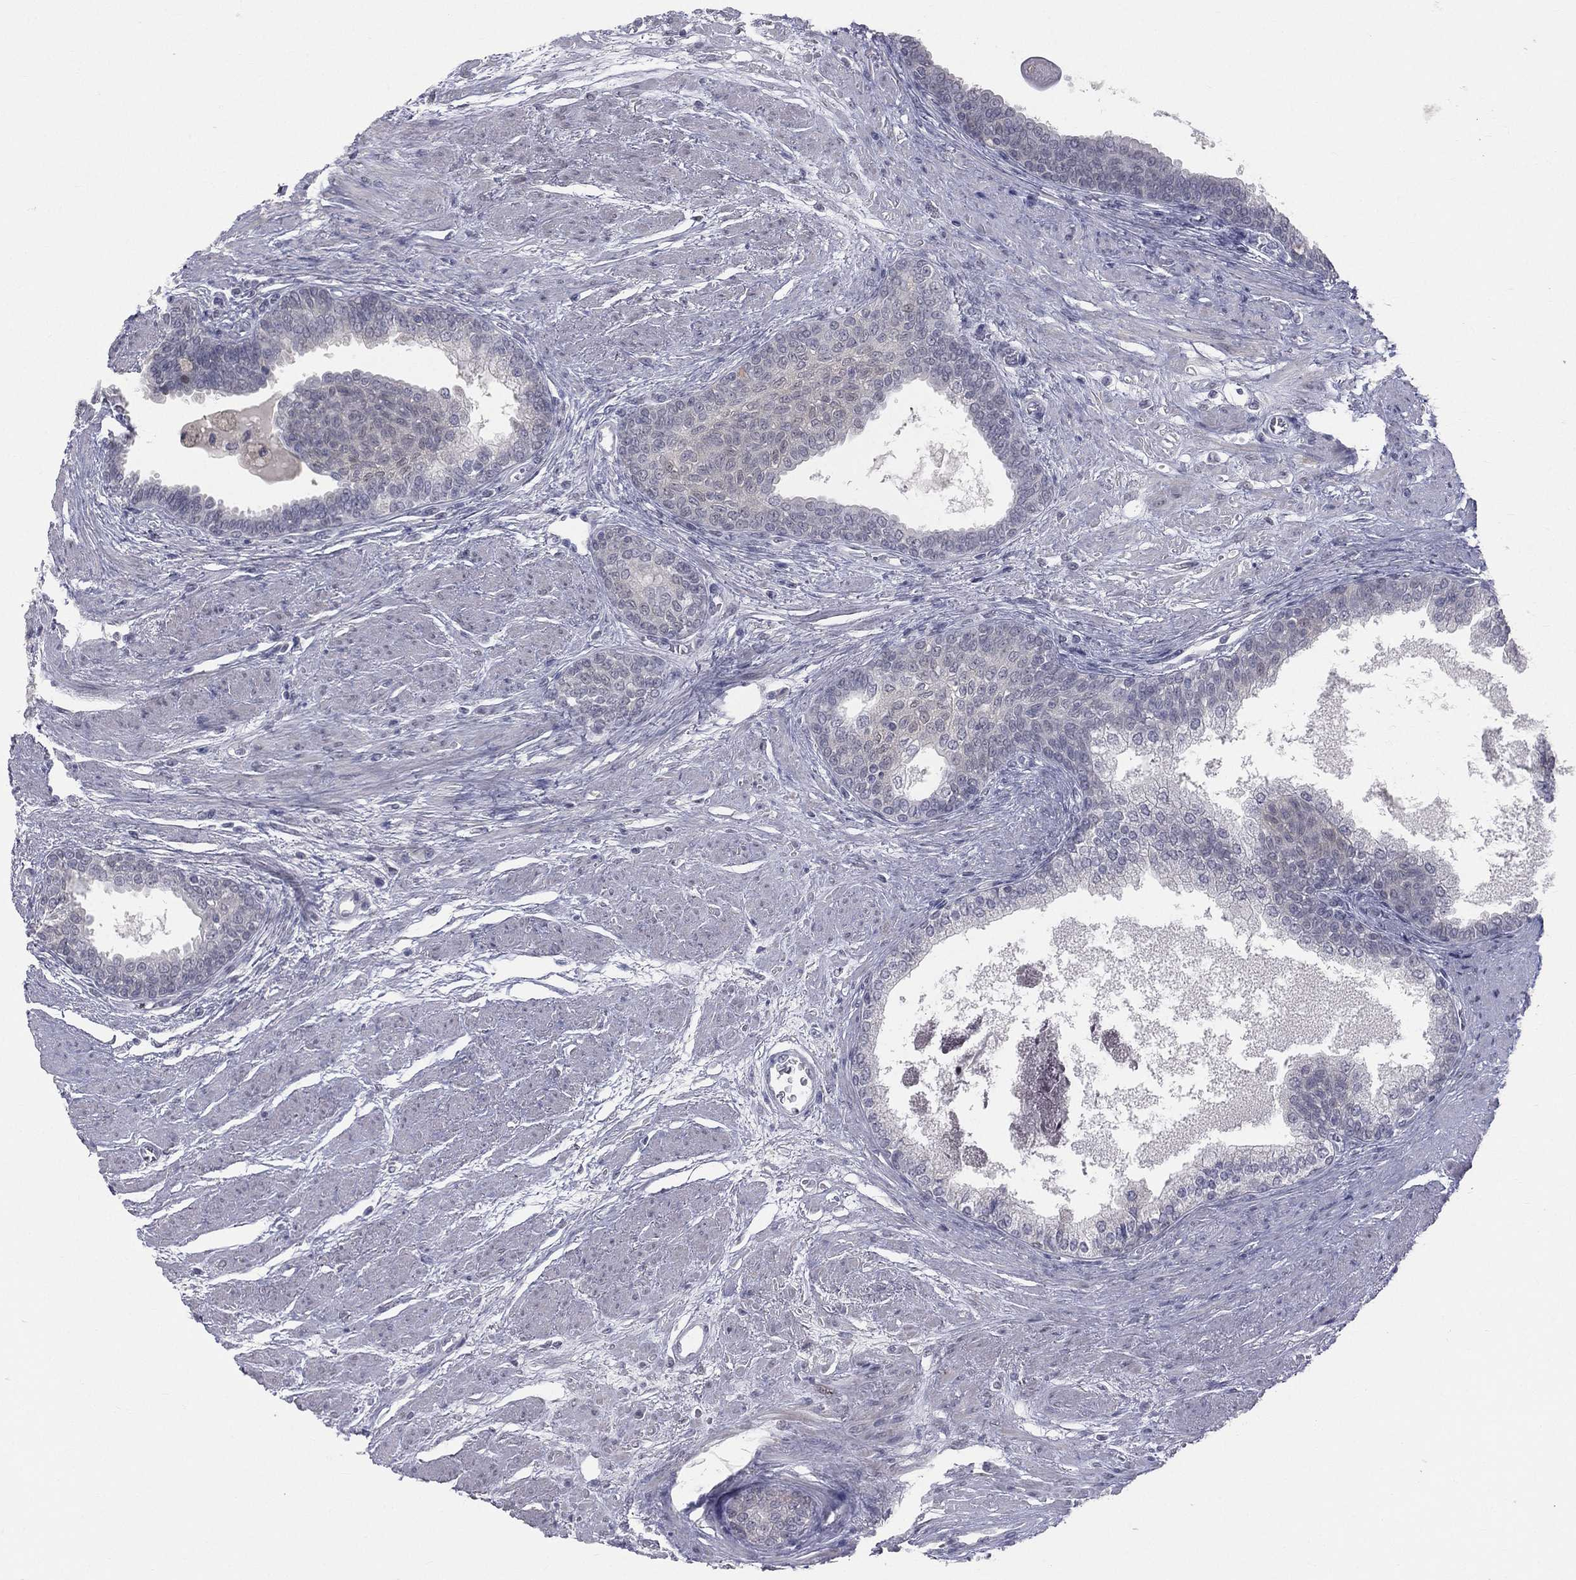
{"staining": {"intensity": "negative", "quantity": "none", "location": "none"}, "tissue": "prostate cancer", "cell_type": "Tumor cells", "image_type": "cancer", "snomed": [{"axis": "morphology", "description": "Adenocarcinoma, NOS"}, {"axis": "topography", "description": "Prostate and seminal vesicle, NOS"}, {"axis": "topography", "description": "Prostate"}], "caption": "This photomicrograph is of prostate adenocarcinoma stained with immunohistochemistry to label a protein in brown with the nuclei are counter-stained blue. There is no expression in tumor cells.", "gene": "DMKN", "patient": {"sex": "male", "age": 62}}